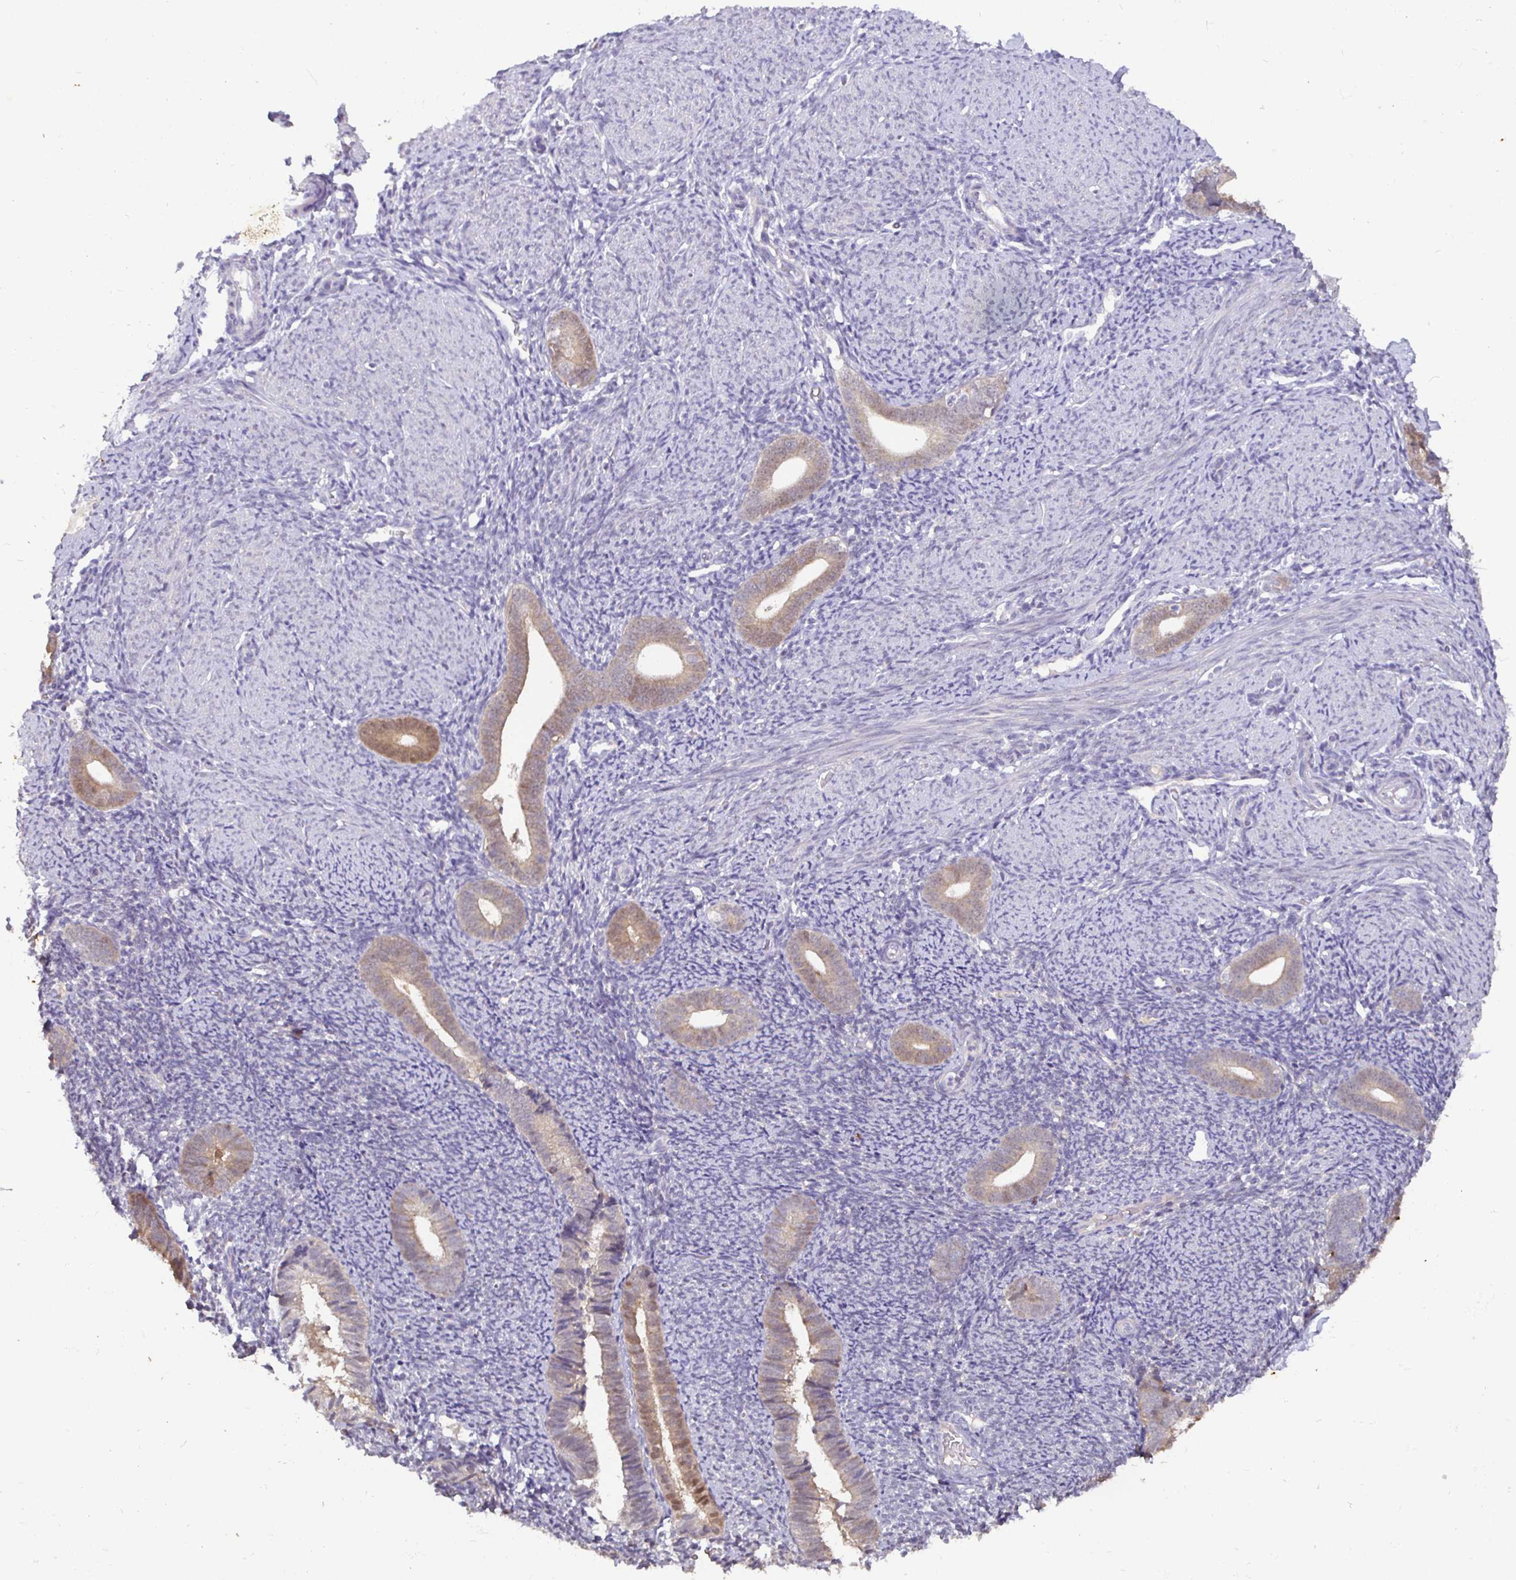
{"staining": {"intensity": "negative", "quantity": "none", "location": "none"}, "tissue": "endometrium", "cell_type": "Cells in endometrial stroma", "image_type": "normal", "snomed": [{"axis": "morphology", "description": "Normal tissue, NOS"}, {"axis": "topography", "description": "Endometrium"}], "caption": "Micrograph shows no protein staining in cells in endometrial stroma of benign endometrium.", "gene": "SHISA4", "patient": {"sex": "female", "age": 39}}